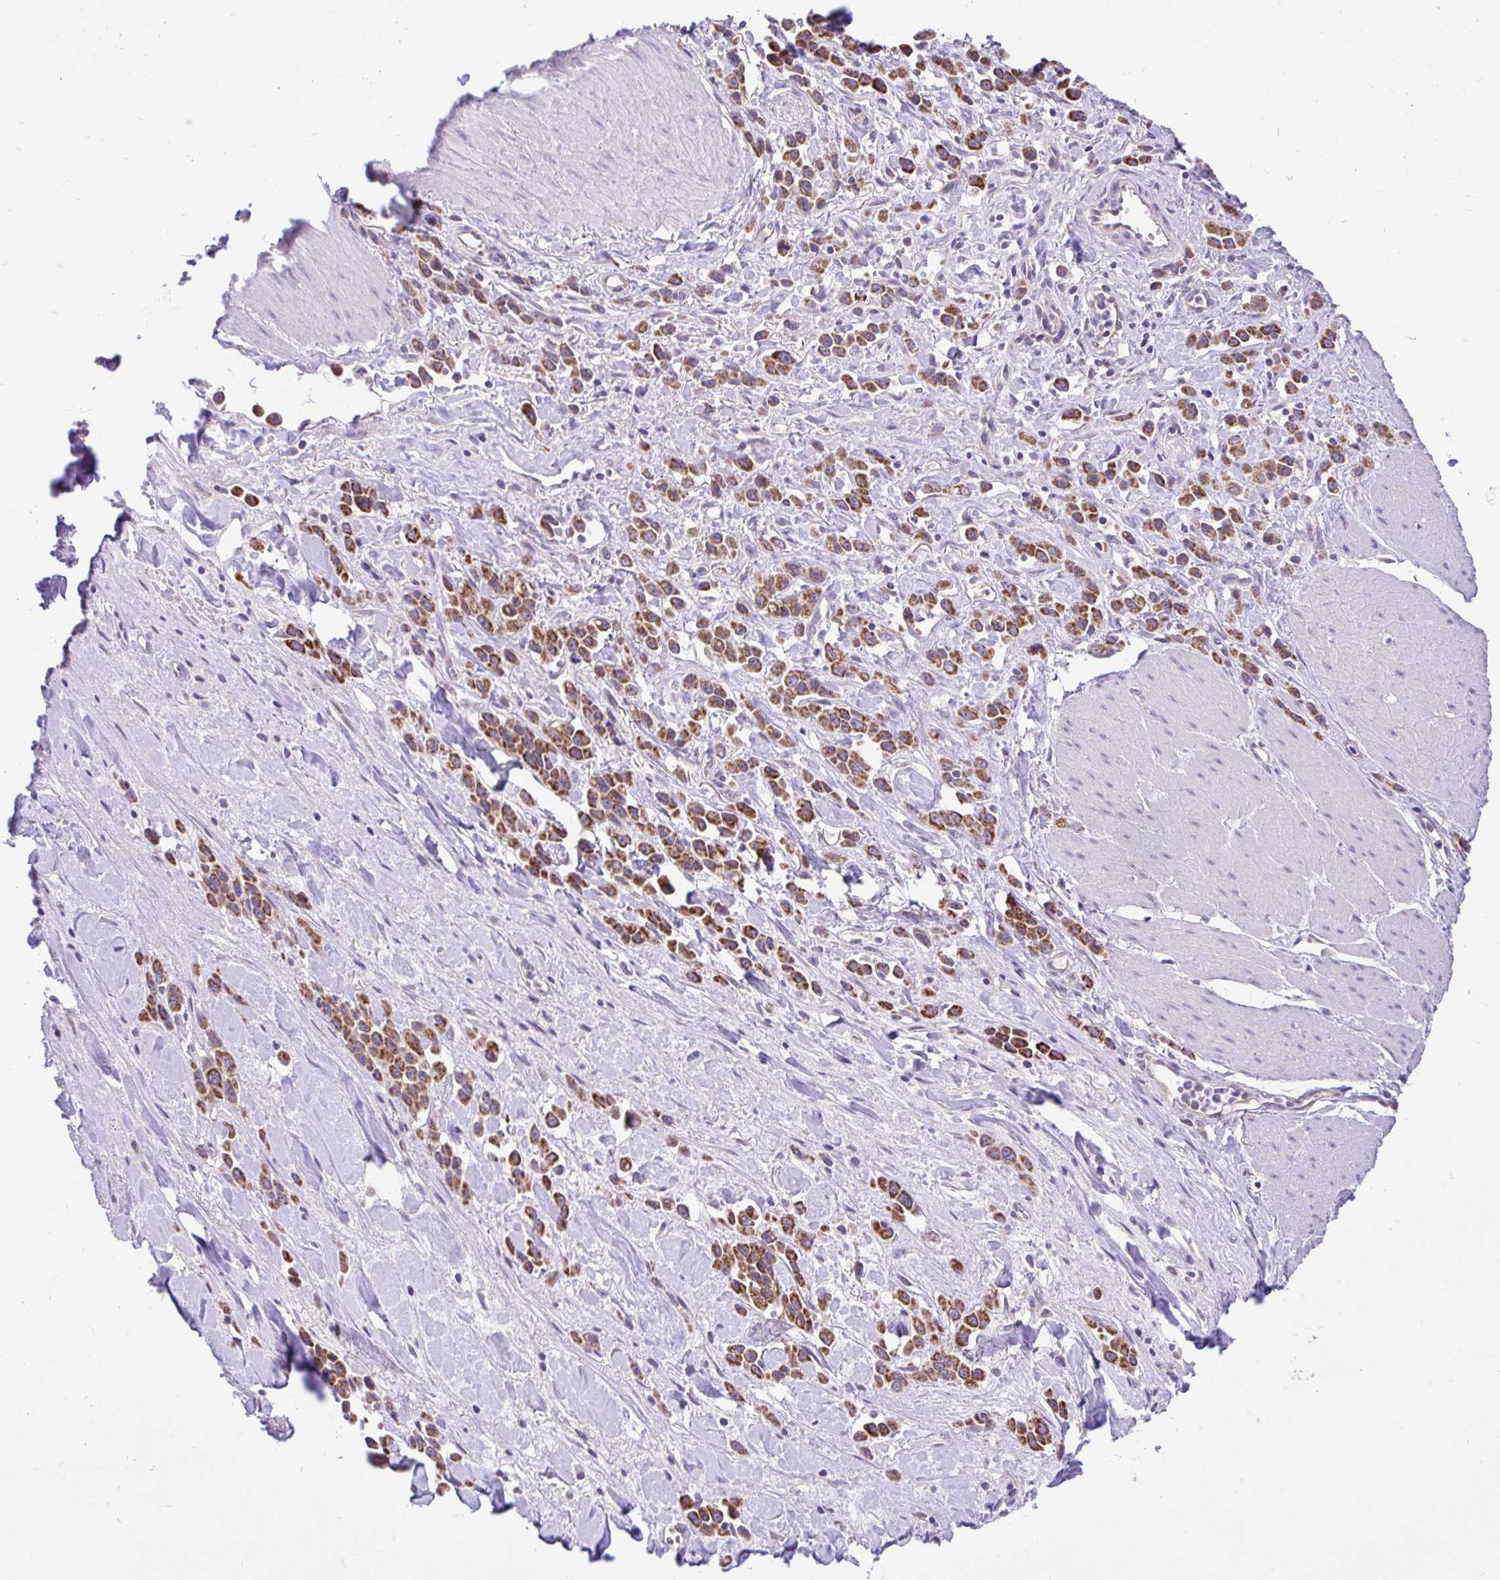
{"staining": {"intensity": "strong", "quantity": ">75%", "location": "cytoplasmic/membranous"}, "tissue": "stomach cancer", "cell_type": "Tumor cells", "image_type": "cancer", "snomed": [{"axis": "morphology", "description": "Adenocarcinoma, NOS"}, {"axis": "topography", "description": "Stomach"}], "caption": "Stomach adenocarcinoma stained with immunohistochemistry (IHC) displays strong cytoplasmic/membranous staining in about >75% of tumor cells.", "gene": "PYCR2", "patient": {"sex": "male", "age": 47}}